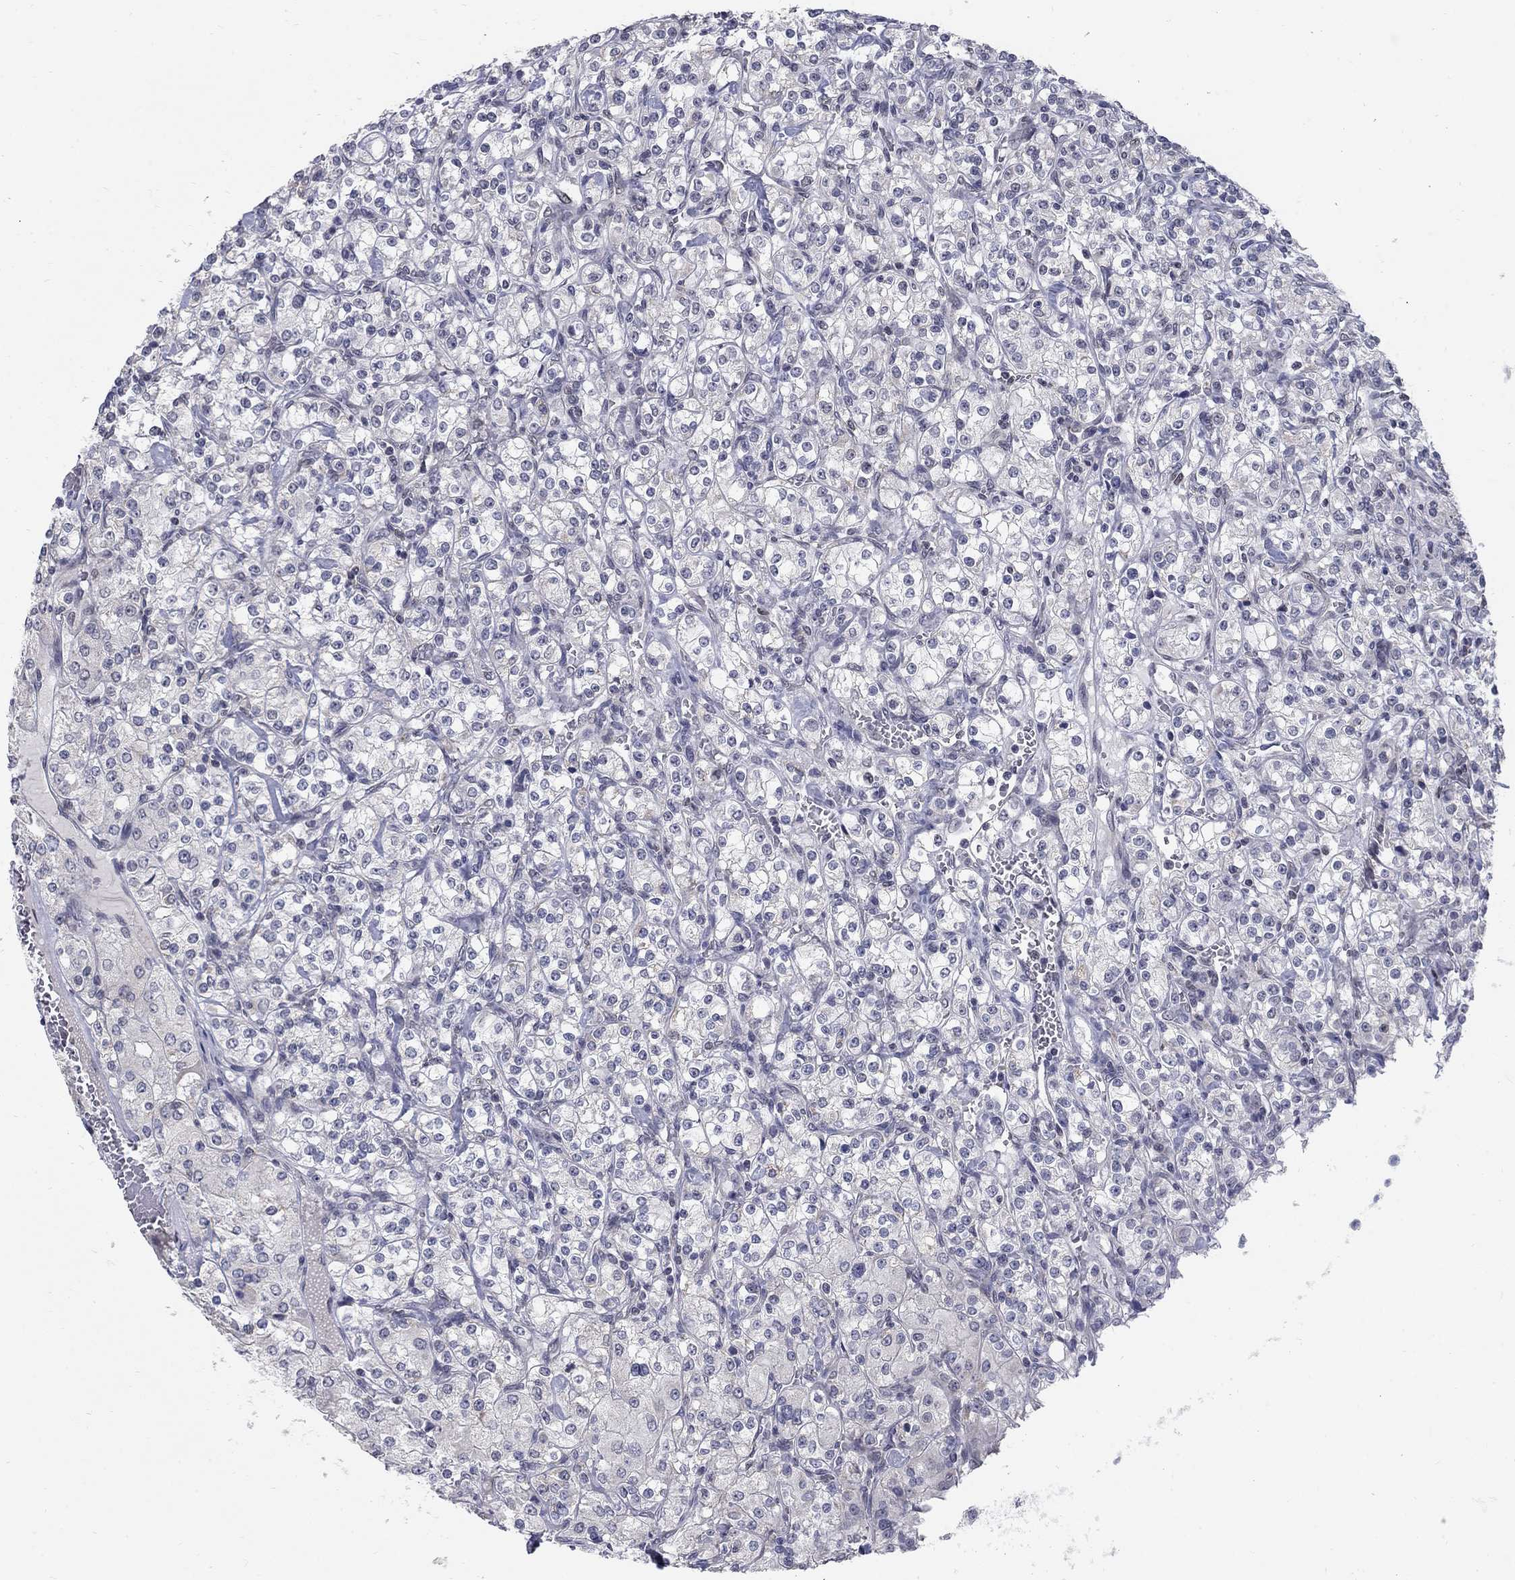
{"staining": {"intensity": "negative", "quantity": "none", "location": "none"}, "tissue": "renal cancer", "cell_type": "Tumor cells", "image_type": "cancer", "snomed": [{"axis": "morphology", "description": "Adenocarcinoma, NOS"}, {"axis": "topography", "description": "Kidney"}], "caption": "Renal cancer (adenocarcinoma) was stained to show a protein in brown. There is no significant expression in tumor cells.", "gene": "GCFC2", "patient": {"sex": "male", "age": 77}}